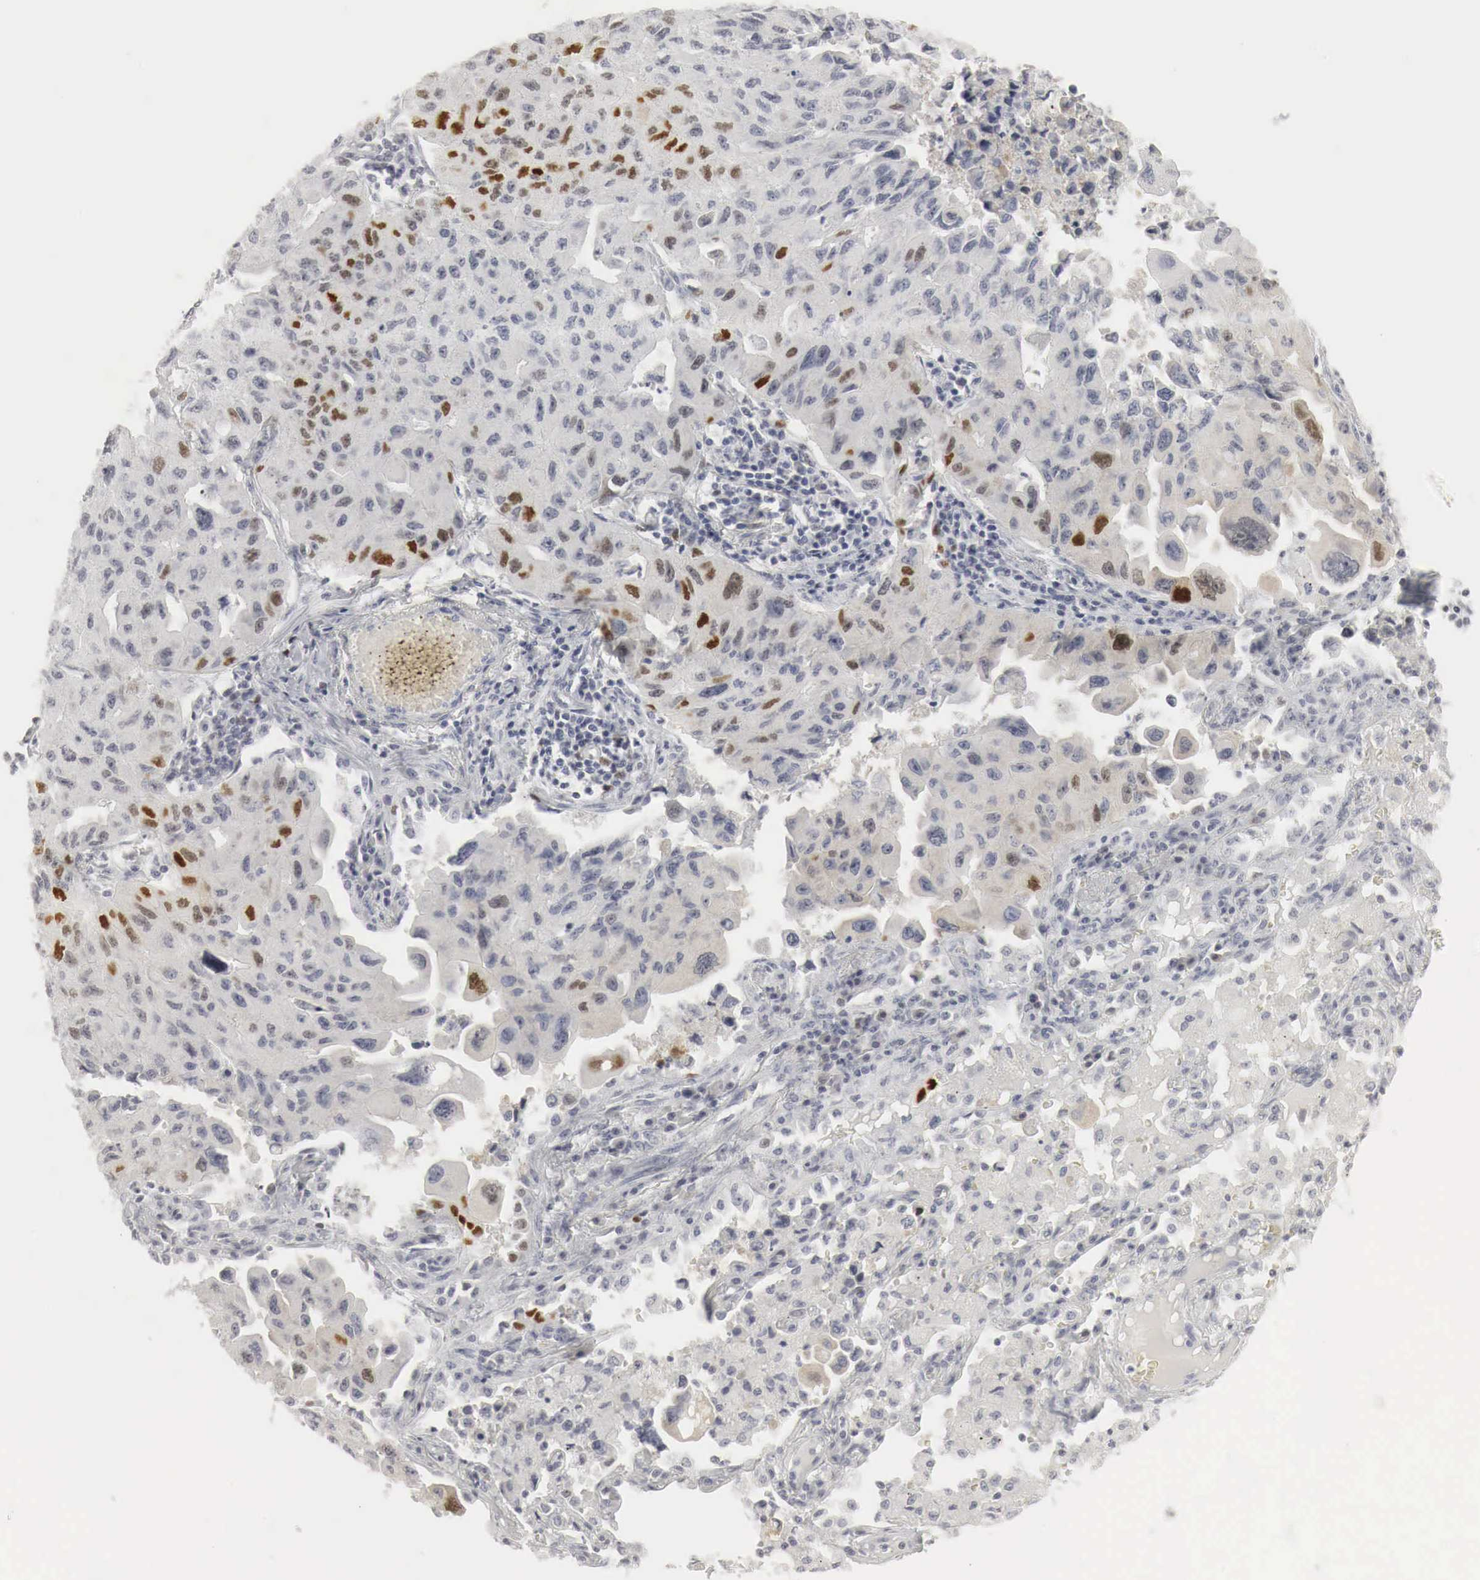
{"staining": {"intensity": "moderate", "quantity": "<25%", "location": "nuclear"}, "tissue": "lung cancer", "cell_type": "Tumor cells", "image_type": "cancer", "snomed": [{"axis": "morphology", "description": "Adenocarcinoma, NOS"}, {"axis": "topography", "description": "Lung"}], "caption": "Immunohistochemistry of lung adenocarcinoma shows low levels of moderate nuclear positivity in approximately <25% of tumor cells.", "gene": "TP63", "patient": {"sex": "male", "age": 64}}